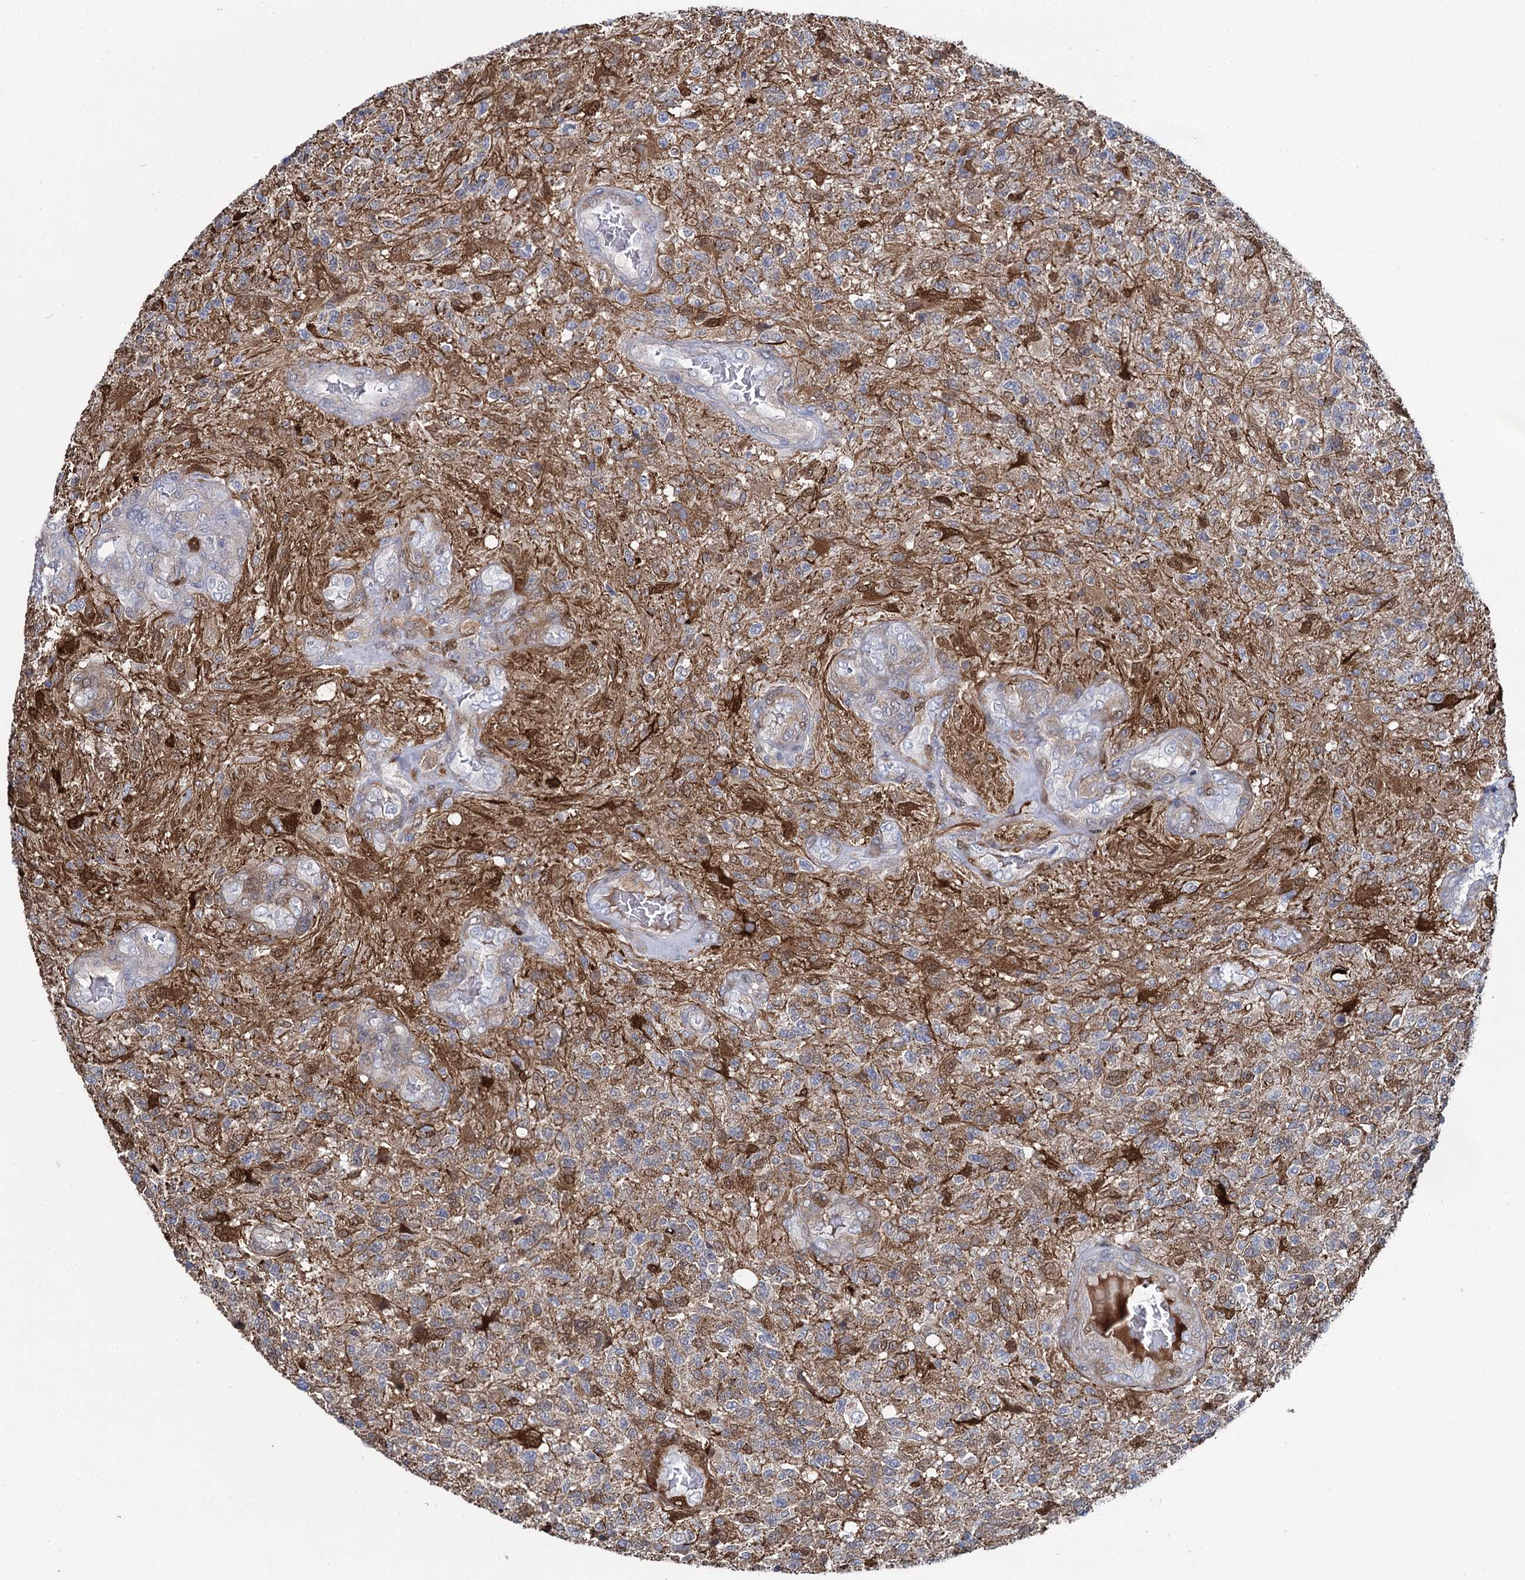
{"staining": {"intensity": "negative", "quantity": "none", "location": "none"}, "tissue": "glioma", "cell_type": "Tumor cells", "image_type": "cancer", "snomed": [{"axis": "morphology", "description": "Glioma, malignant, High grade"}, {"axis": "topography", "description": "Brain"}], "caption": "Immunohistochemical staining of human glioma exhibits no significant expression in tumor cells. (DAB (3,3'-diaminobenzidine) immunohistochemistry visualized using brightfield microscopy, high magnification).", "gene": "FABP5", "patient": {"sex": "male", "age": 56}}